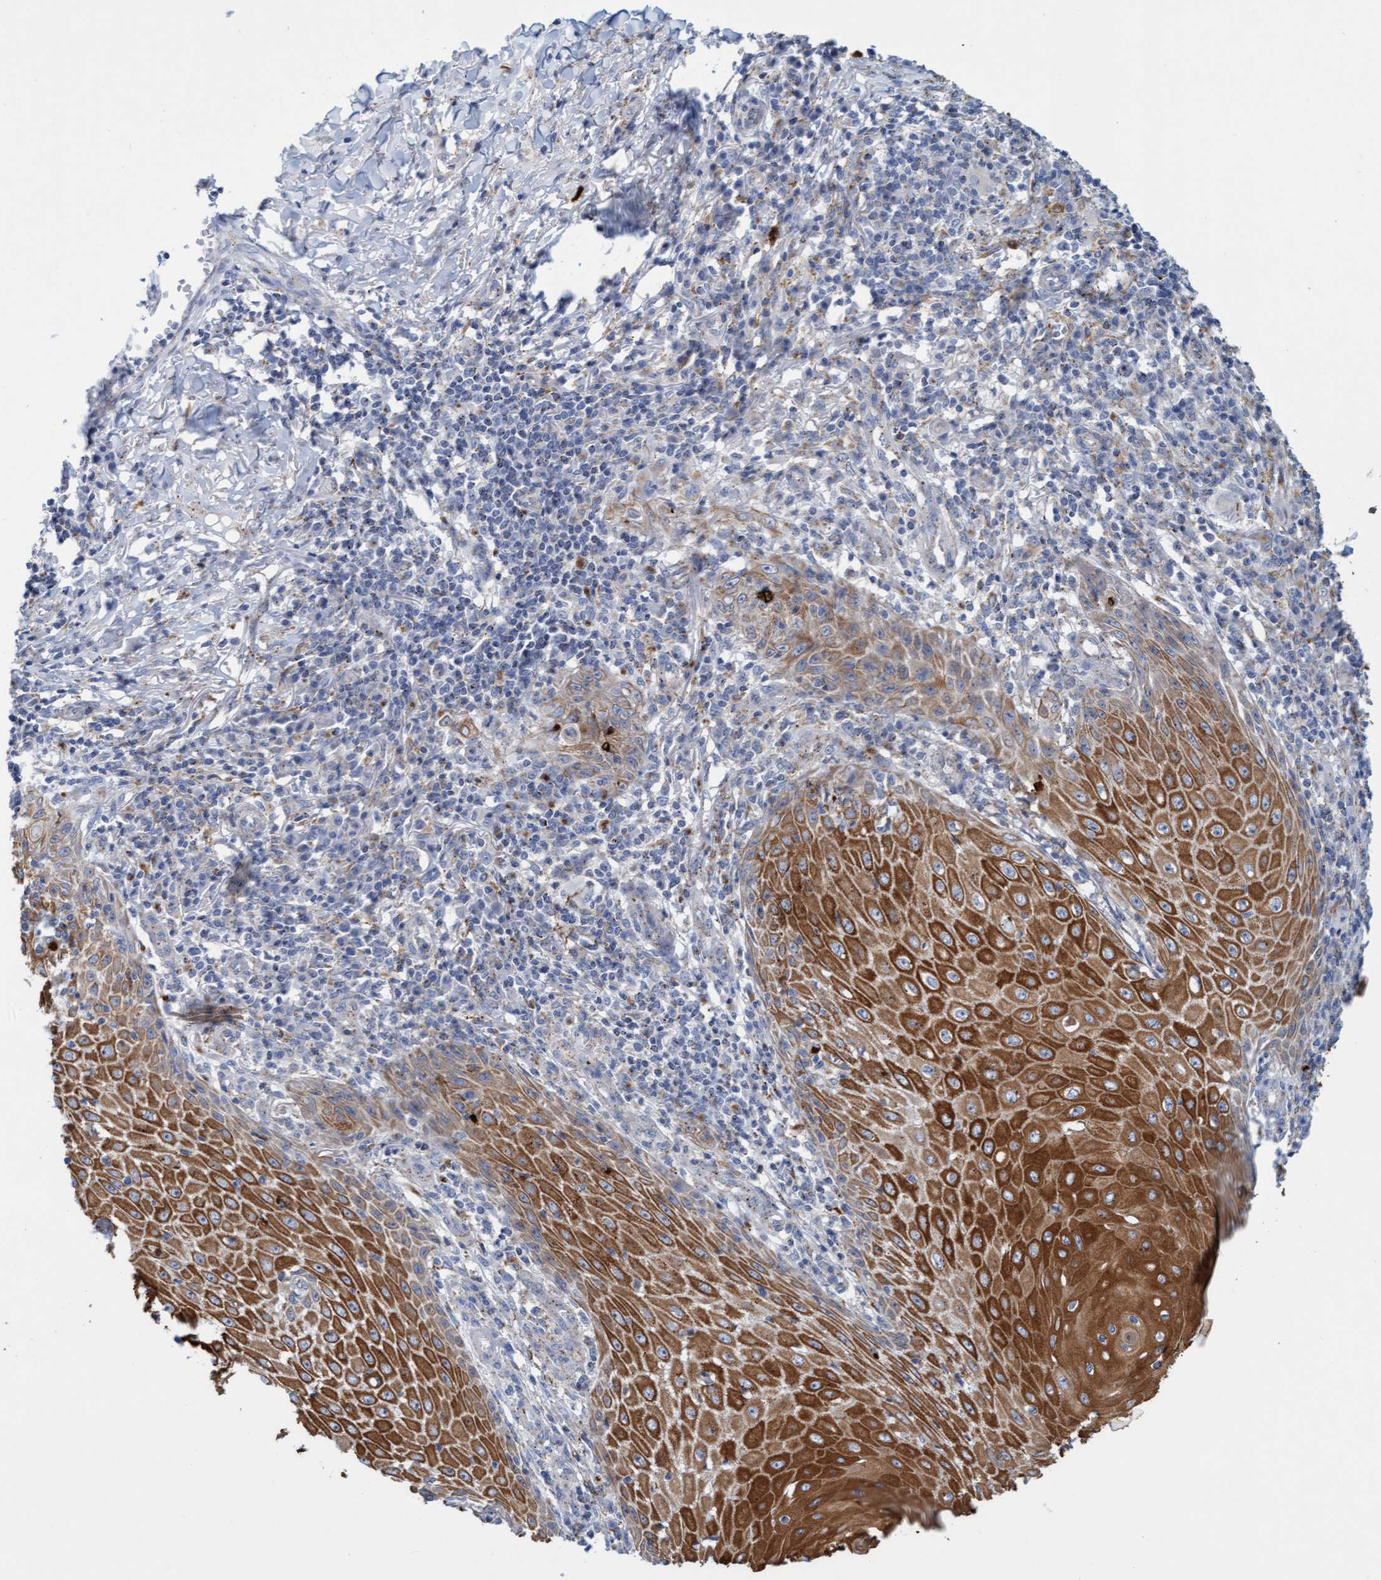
{"staining": {"intensity": "strong", "quantity": ">75%", "location": "cytoplasmic/membranous"}, "tissue": "skin cancer", "cell_type": "Tumor cells", "image_type": "cancer", "snomed": [{"axis": "morphology", "description": "Squamous cell carcinoma, NOS"}, {"axis": "topography", "description": "Skin"}], "caption": "The photomicrograph exhibits immunohistochemical staining of skin squamous cell carcinoma. There is strong cytoplasmic/membranous staining is present in approximately >75% of tumor cells.", "gene": "SGSH", "patient": {"sex": "female", "age": 73}}